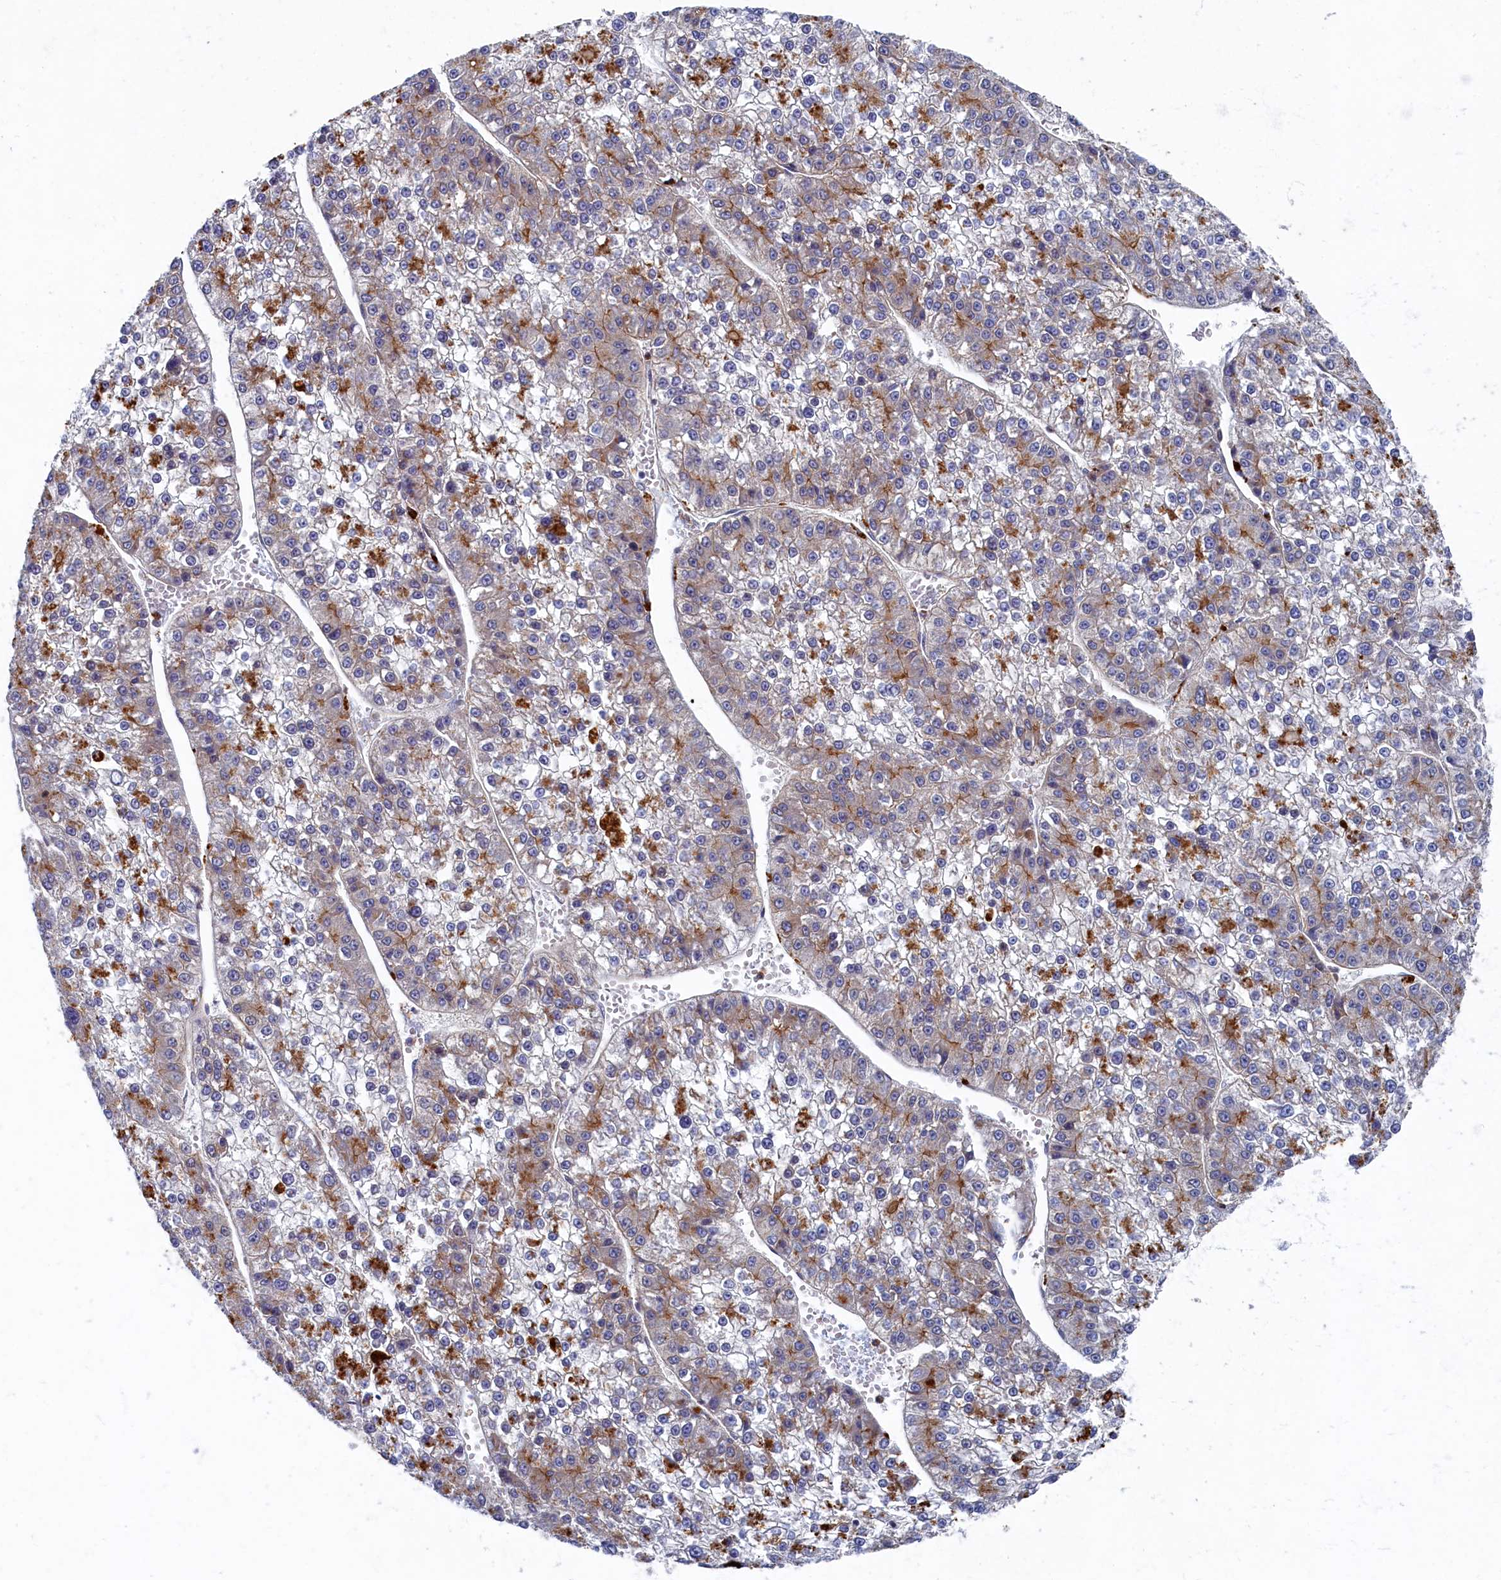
{"staining": {"intensity": "moderate", "quantity": "25%-75%", "location": "cytoplasmic/membranous"}, "tissue": "liver cancer", "cell_type": "Tumor cells", "image_type": "cancer", "snomed": [{"axis": "morphology", "description": "Carcinoma, Hepatocellular, NOS"}, {"axis": "topography", "description": "Liver"}], "caption": "Immunohistochemistry (IHC) (DAB) staining of human hepatocellular carcinoma (liver) demonstrates moderate cytoplasmic/membranous protein staining in approximately 25%-75% of tumor cells.", "gene": "PSMG2", "patient": {"sex": "female", "age": 73}}